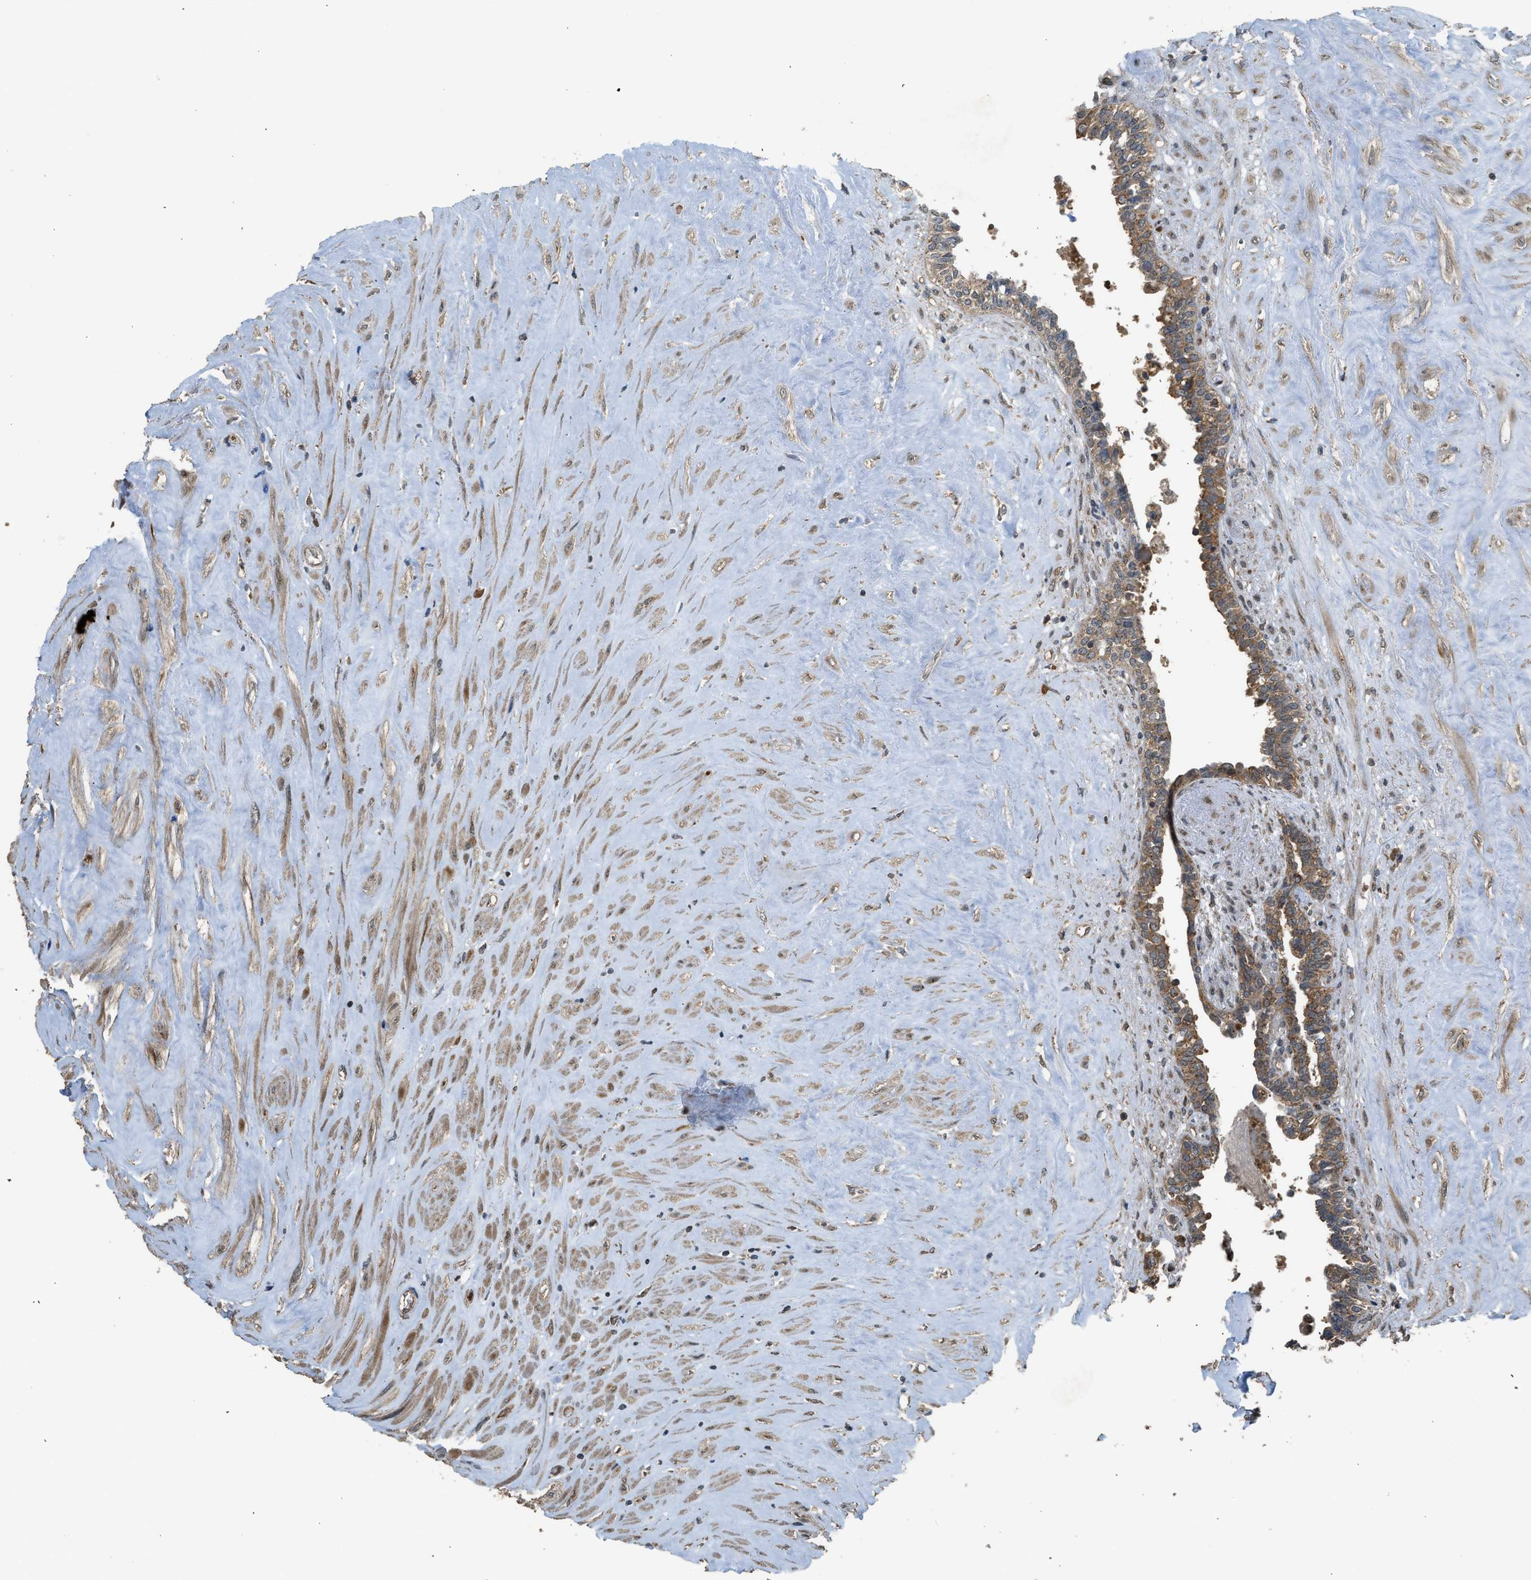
{"staining": {"intensity": "moderate", "quantity": ">75%", "location": "cytoplasmic/membranous"}, "tissue": "seminal vesicle", "cell_type": "Glandular cells", "image_type": "normal", "snomed": [{"axis": "morphology", "description": "Normal tissue, NOS"}, {"axis": "topography", "description": "Seminal veicle"}], "caption": "DAB immunohistochemical staining of benign seminal vesicle displays moderate cytoplasmic/membranous protein staining in about >75% of glandular cells.", "gene": "HIP1R", "patient": {"sex": "male", "age": 63}}